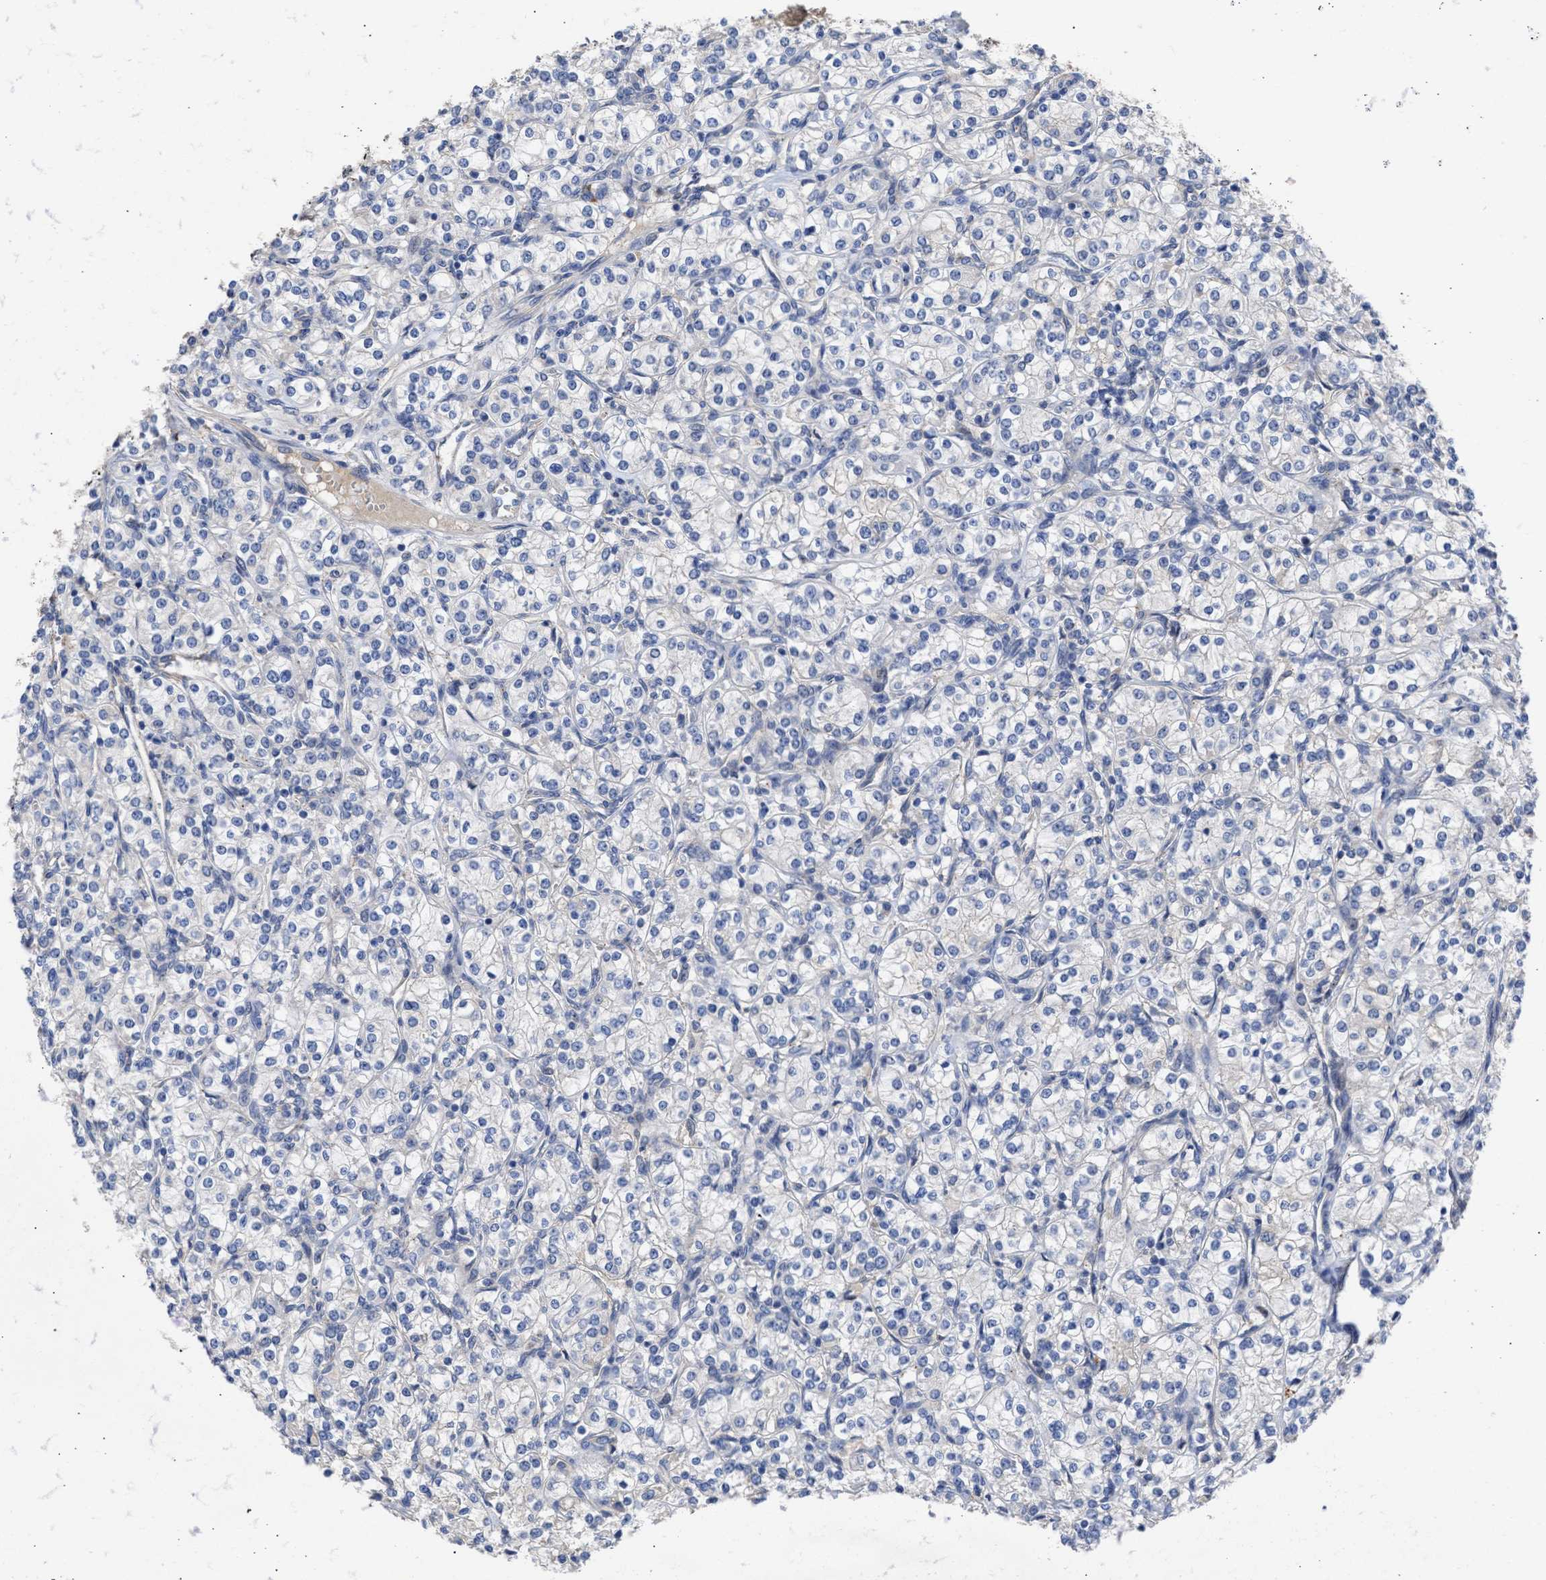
{"staining": {"intensity": "negative", "quantity": "none", "location": "none"}, "tissue": "renal cancer", "cell_type": "Tumor cells", "image_type": "cancer", "snomed": [{"axis": "morphology", "description": "Adenocarcinoma, NOS"}, {"axis": "topography", "description": "Kidney"}], "caption": "DAB immunohistochemical staining of renal adenocarcinoma demonstrates no significant staining in tumor cells. (DAB (3,3'-diaminobenzidine) IHC, high magnification).", "gene": "ARHGEF4", "patient": {"sex": "male", "age": 77}}